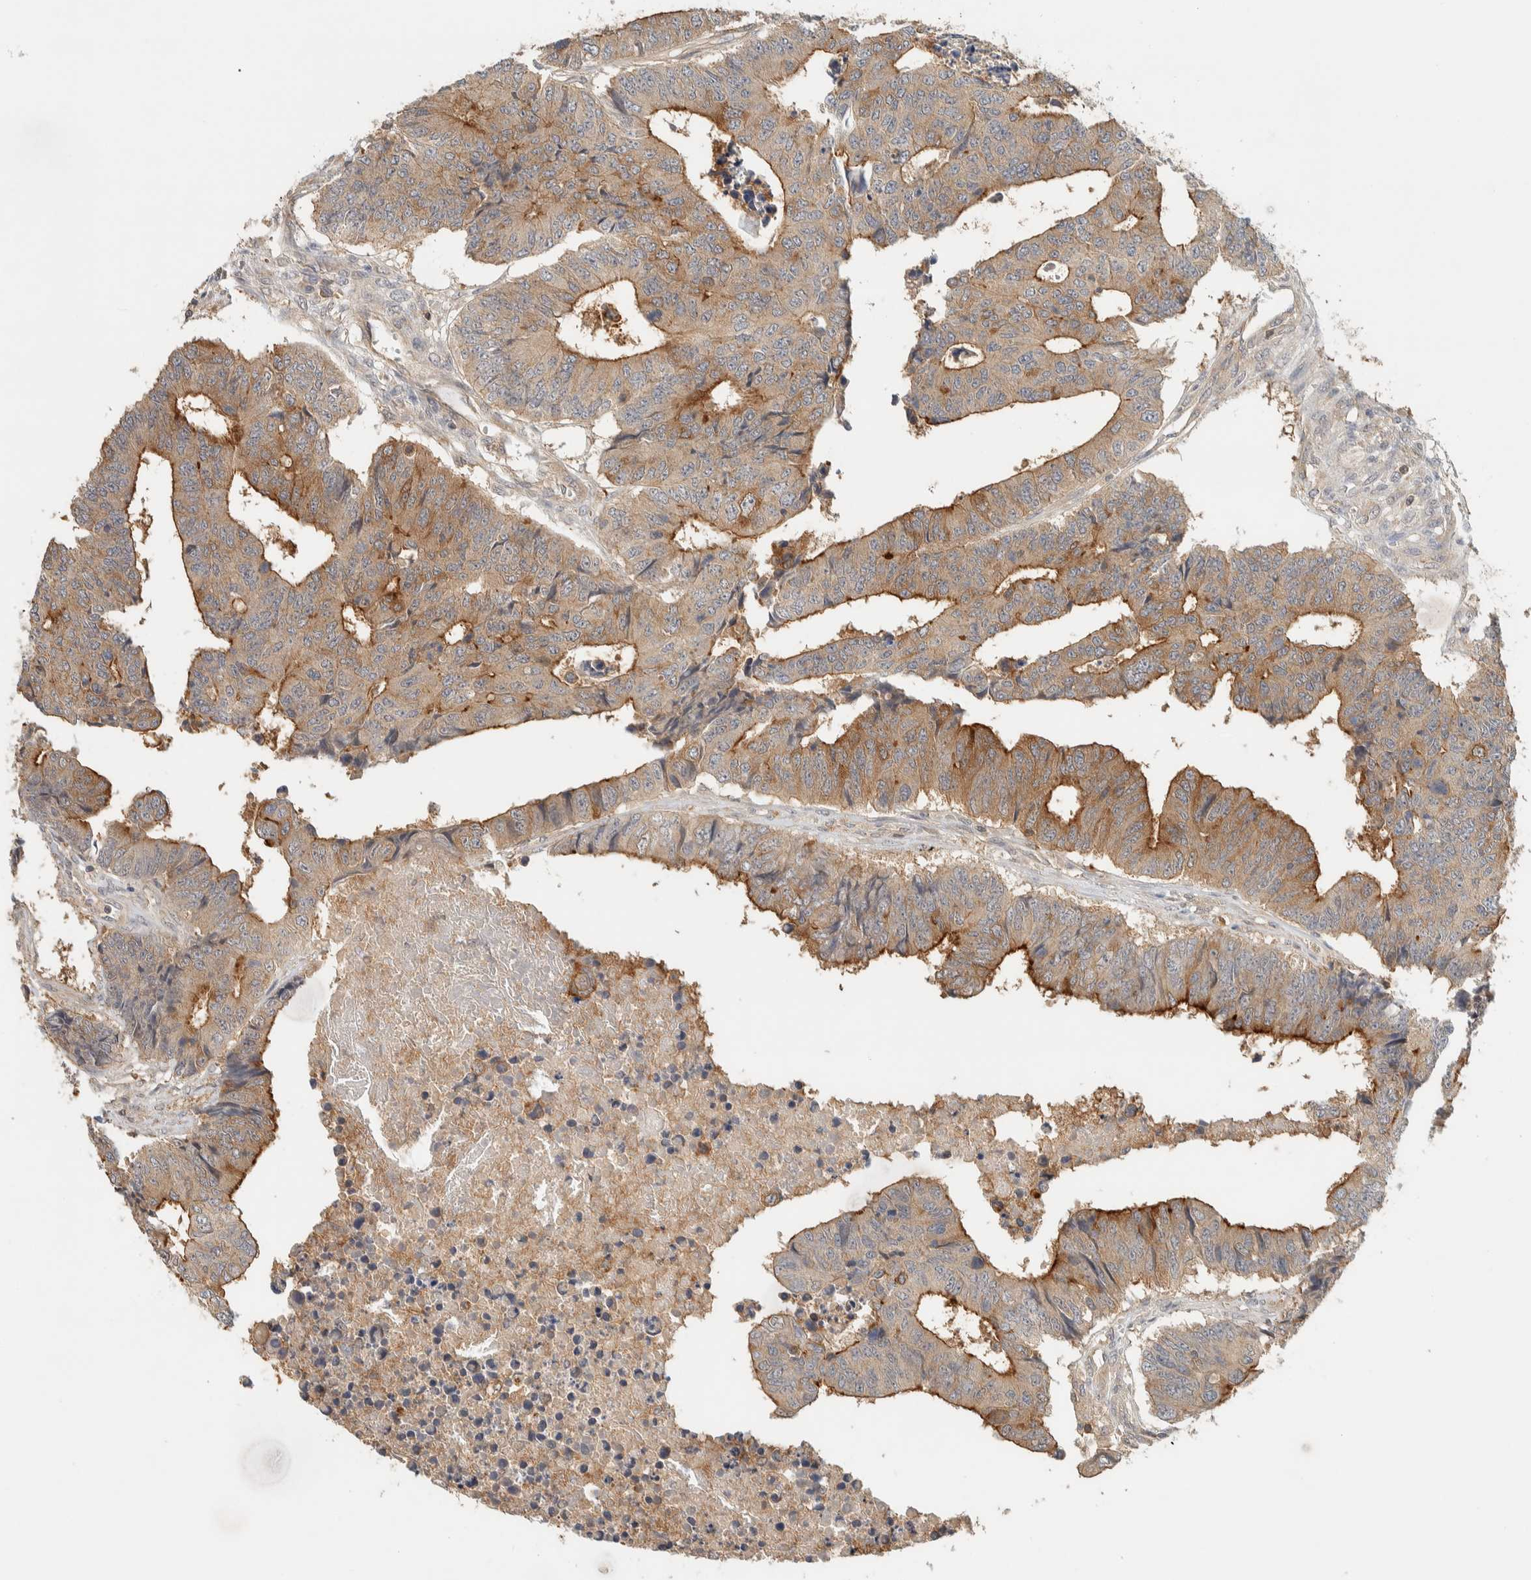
{"staining": {"intensity": "moderate", "quantity": ">75%", "location": "cytoplasmic/membranous"}, "tissue": "colorectal cancer", "cell_type": "Tumor cells", "image_type": "cancer", "snomed": [{"axis": "morphology", "description": "Adenocarcinoma, NOS"}, {"axis": "topography", "description": "Rectum"}], "caption": "Protein expression analysis of adenocarcinoma (colorectal) reveals moderate cytoplasmic/membranous staining in approximately >75% of tumor cells.", "gene": "RAB11FIP1", "patient": {"sex": "male", "age": 84}}